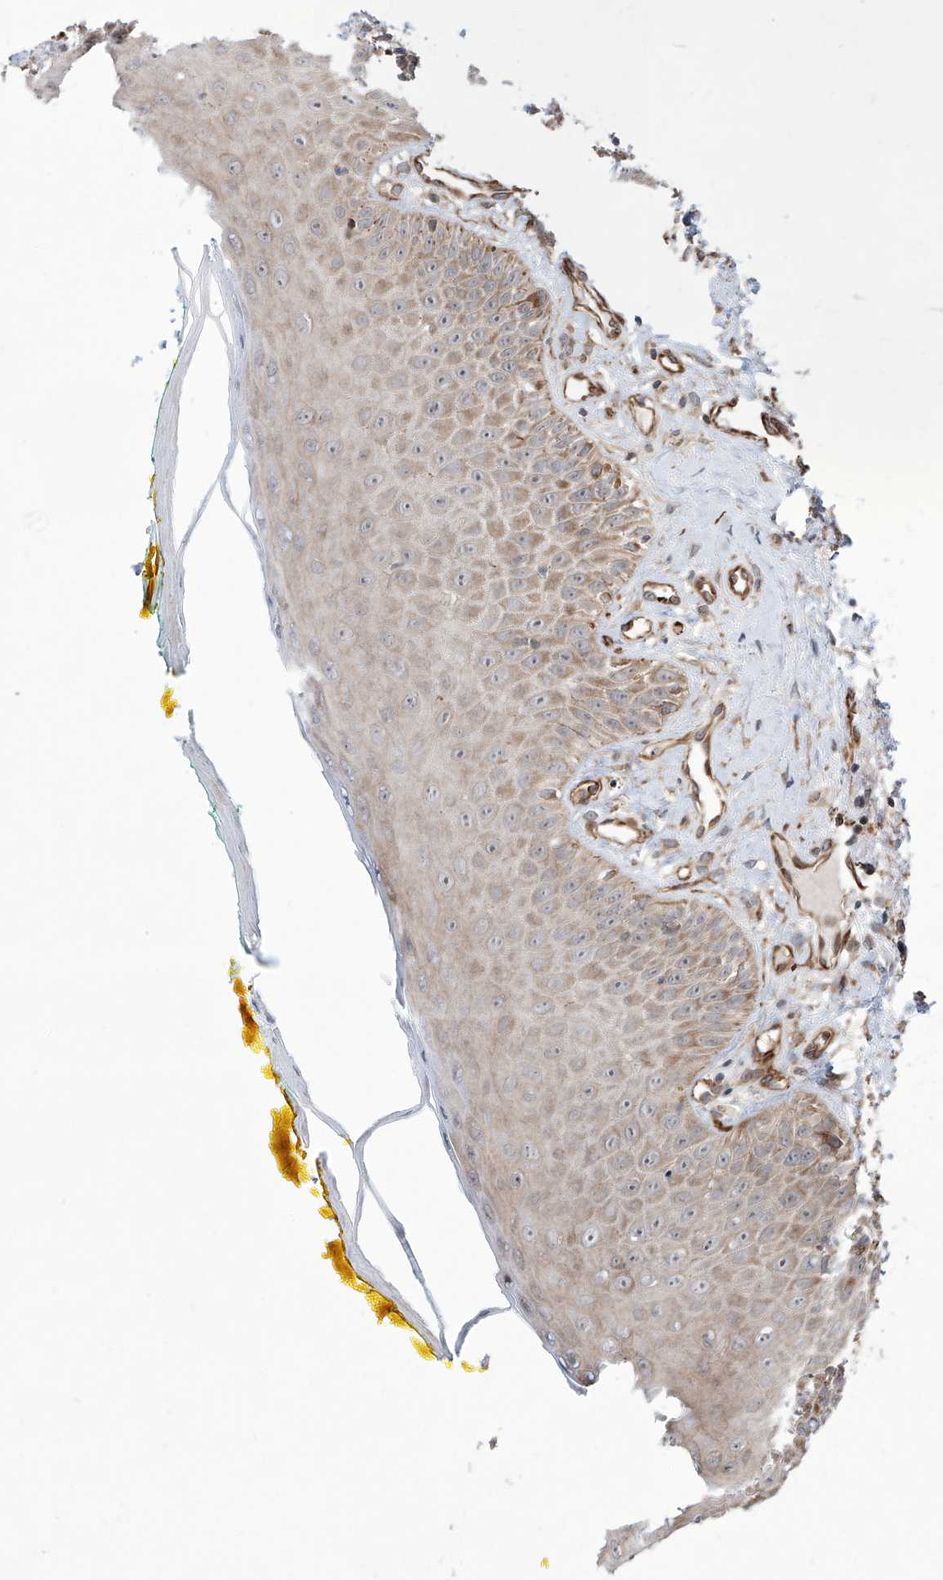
{"staining": {"intensity": "moderate", "quantity": "25%-75%", "location": "cytoplasmic/membranous"}, "tissue": "oral mucosa", "cell_type": "Squamous epithelial cells", "image_type": "normal", "snomed": [{"axis": "morphology", "description": "Normal tissue, NOS"}, {"axis": "topography", "description": "Oral tissue"}], "caption": "This is a micrograph of immunohistochemistry staining of unremarkable oral mucosa, which shows moderate positivity in the cytoplasmic/membranous of squamous epithelial cells.", "gene": "APAF1", "patient": {"sex": "female", "age": 70}}